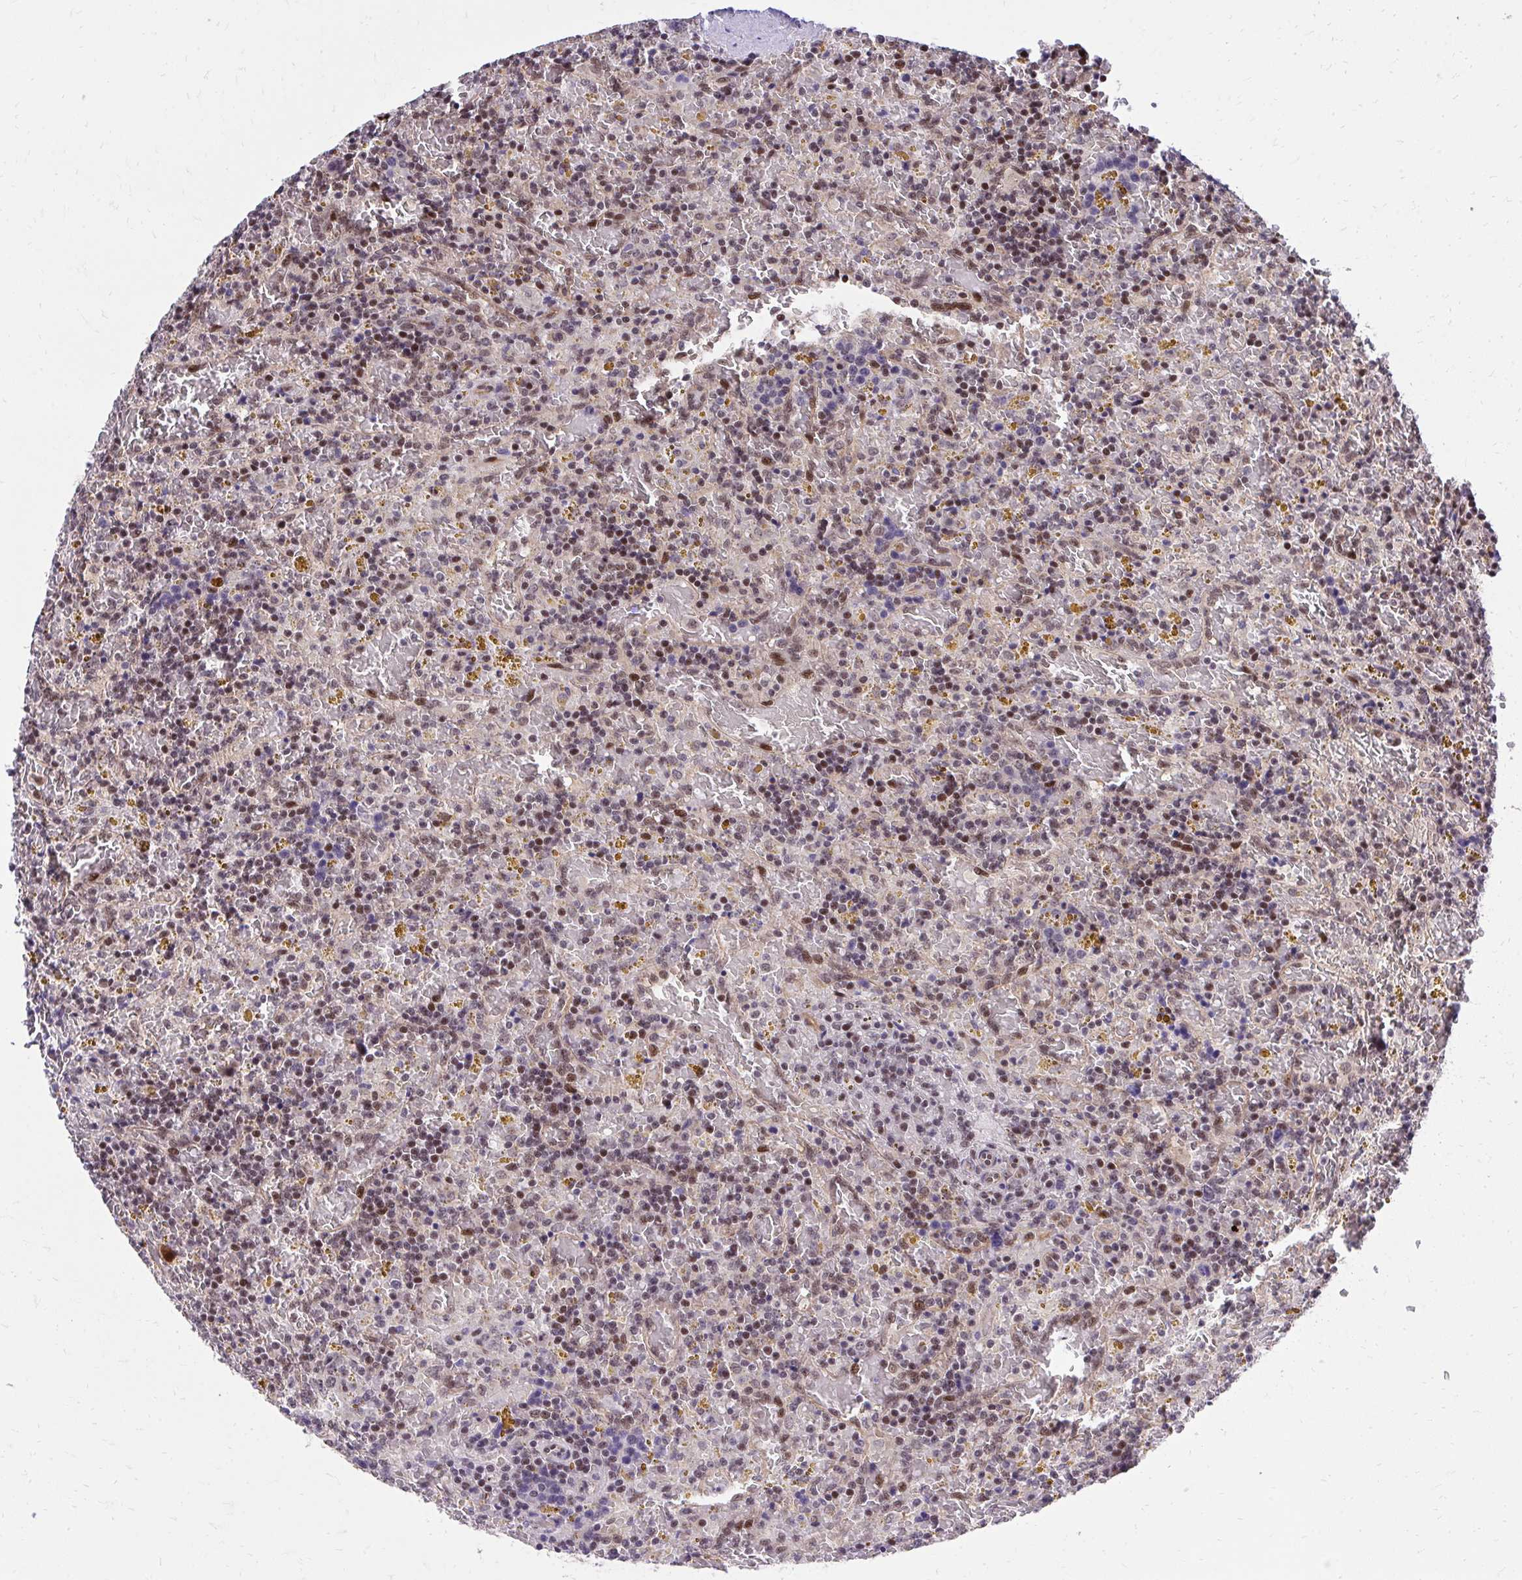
{"staining": {"intensity": "moderate", "quantity": ">75%", "location": "nuclear"}, "tissue": "lymphoma", "cell_type": "Tumor cells", "image_type": "cancer", "snomed": [{"axis": "morphology", "description": "Malignant lymphoma, non-Hodgkin's type, Low grade"}, {"axis": "topography", "description": "Spleen"}], "caption": "Moderate nuclear protein positivity is present in approximately >75% of tumor cells in low-grade malignant lymphoma, non-Hodgkin's type. (Brightfield microscopy of DAB IHC at high magnification).", "gene": "HOXA4", "patient": {"sex": "female", "age": 65}}